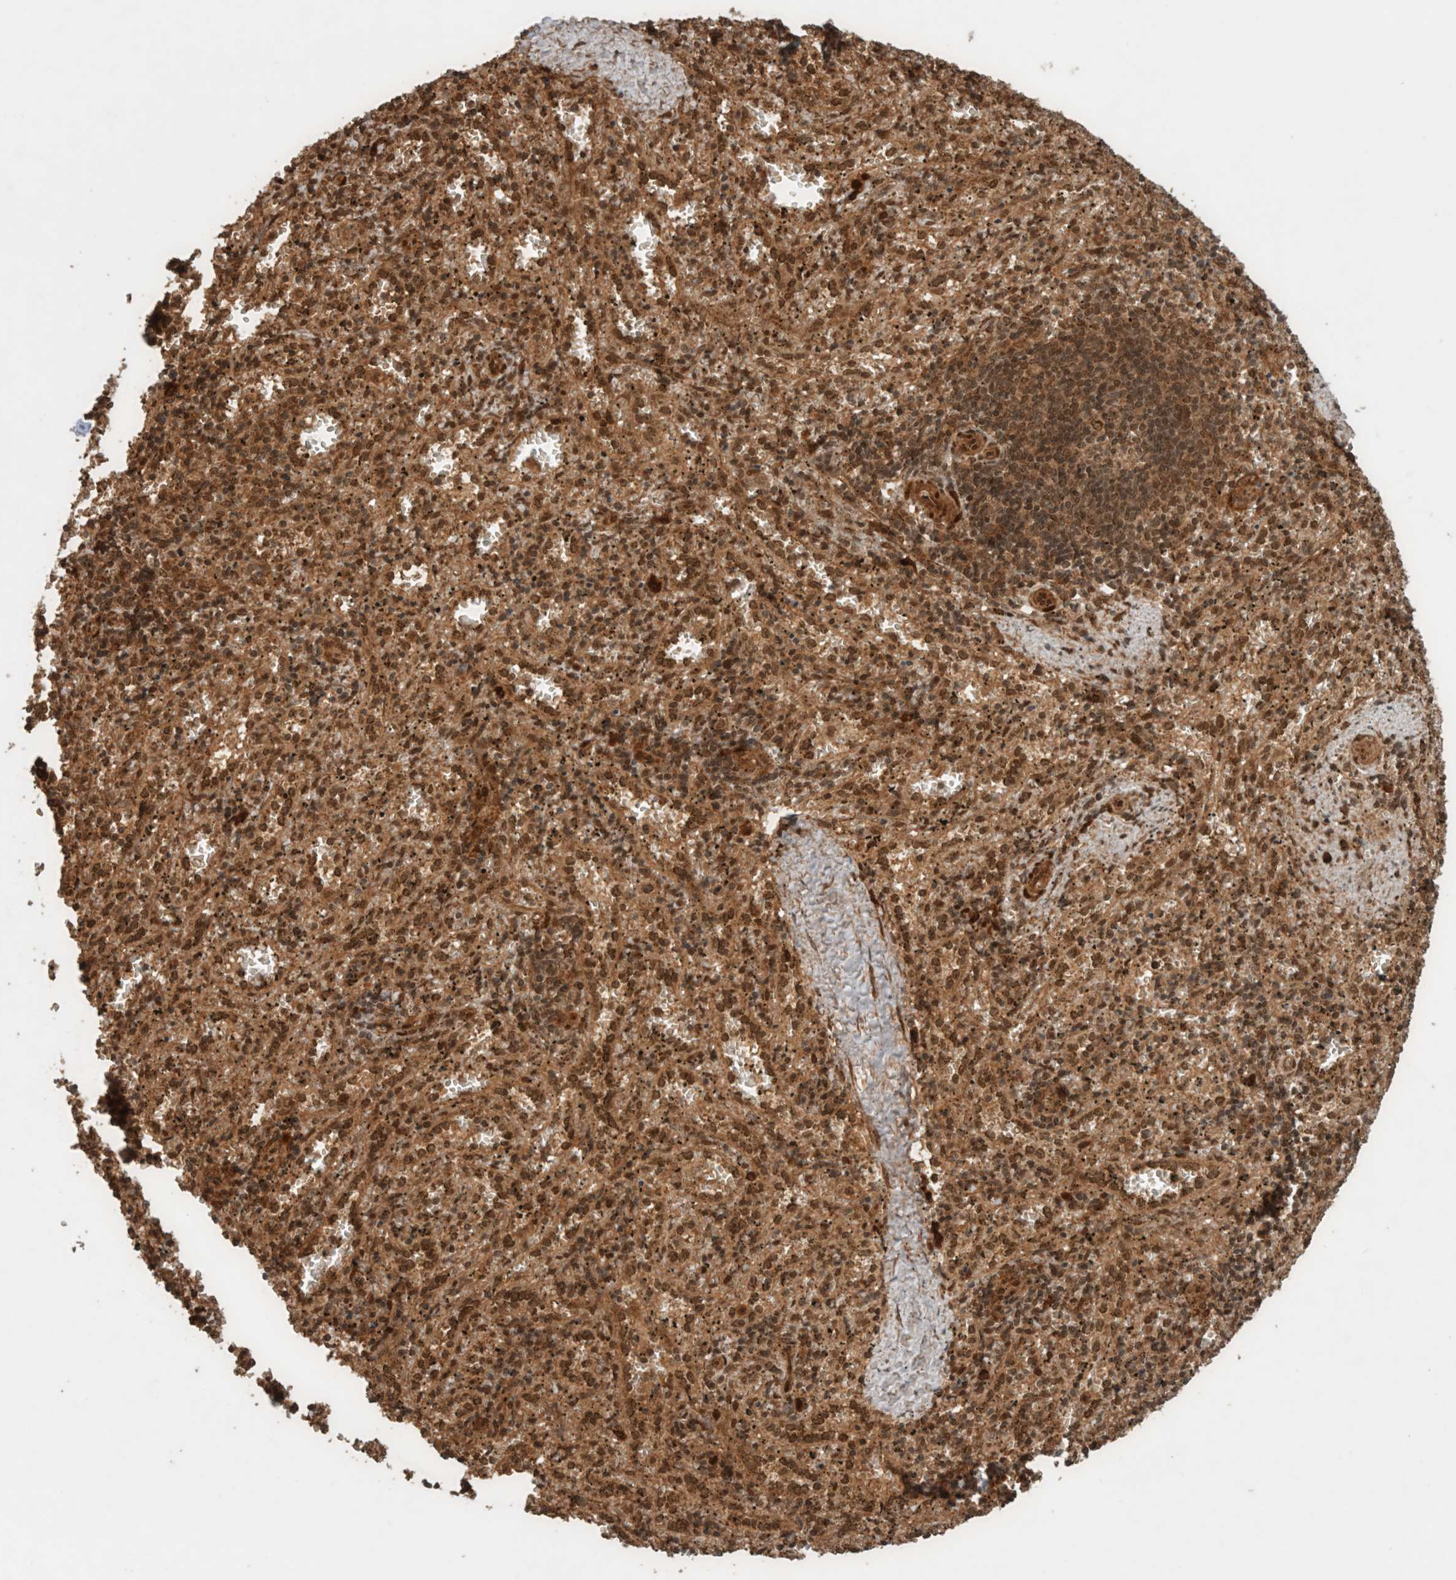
{"staining": {"intensity": "moderate", "quantity": "25%-75%", "location": "cytoplasmic/membranous,nuclear"}, "tissue": "spleen", "cell_type": "Cells in red pulp", "image_type": "normal", "snomed": [{"axis": "morphology", "description": "Normal tissue, NOS"}, {"axis": "topography", "description": "Spleen"}], "caption": "Spleen stained with a protein marker shows moderate staining in cells in red pulp.", "gene": "CNTROB", "patient": {"sex": "male", "age": 11}}